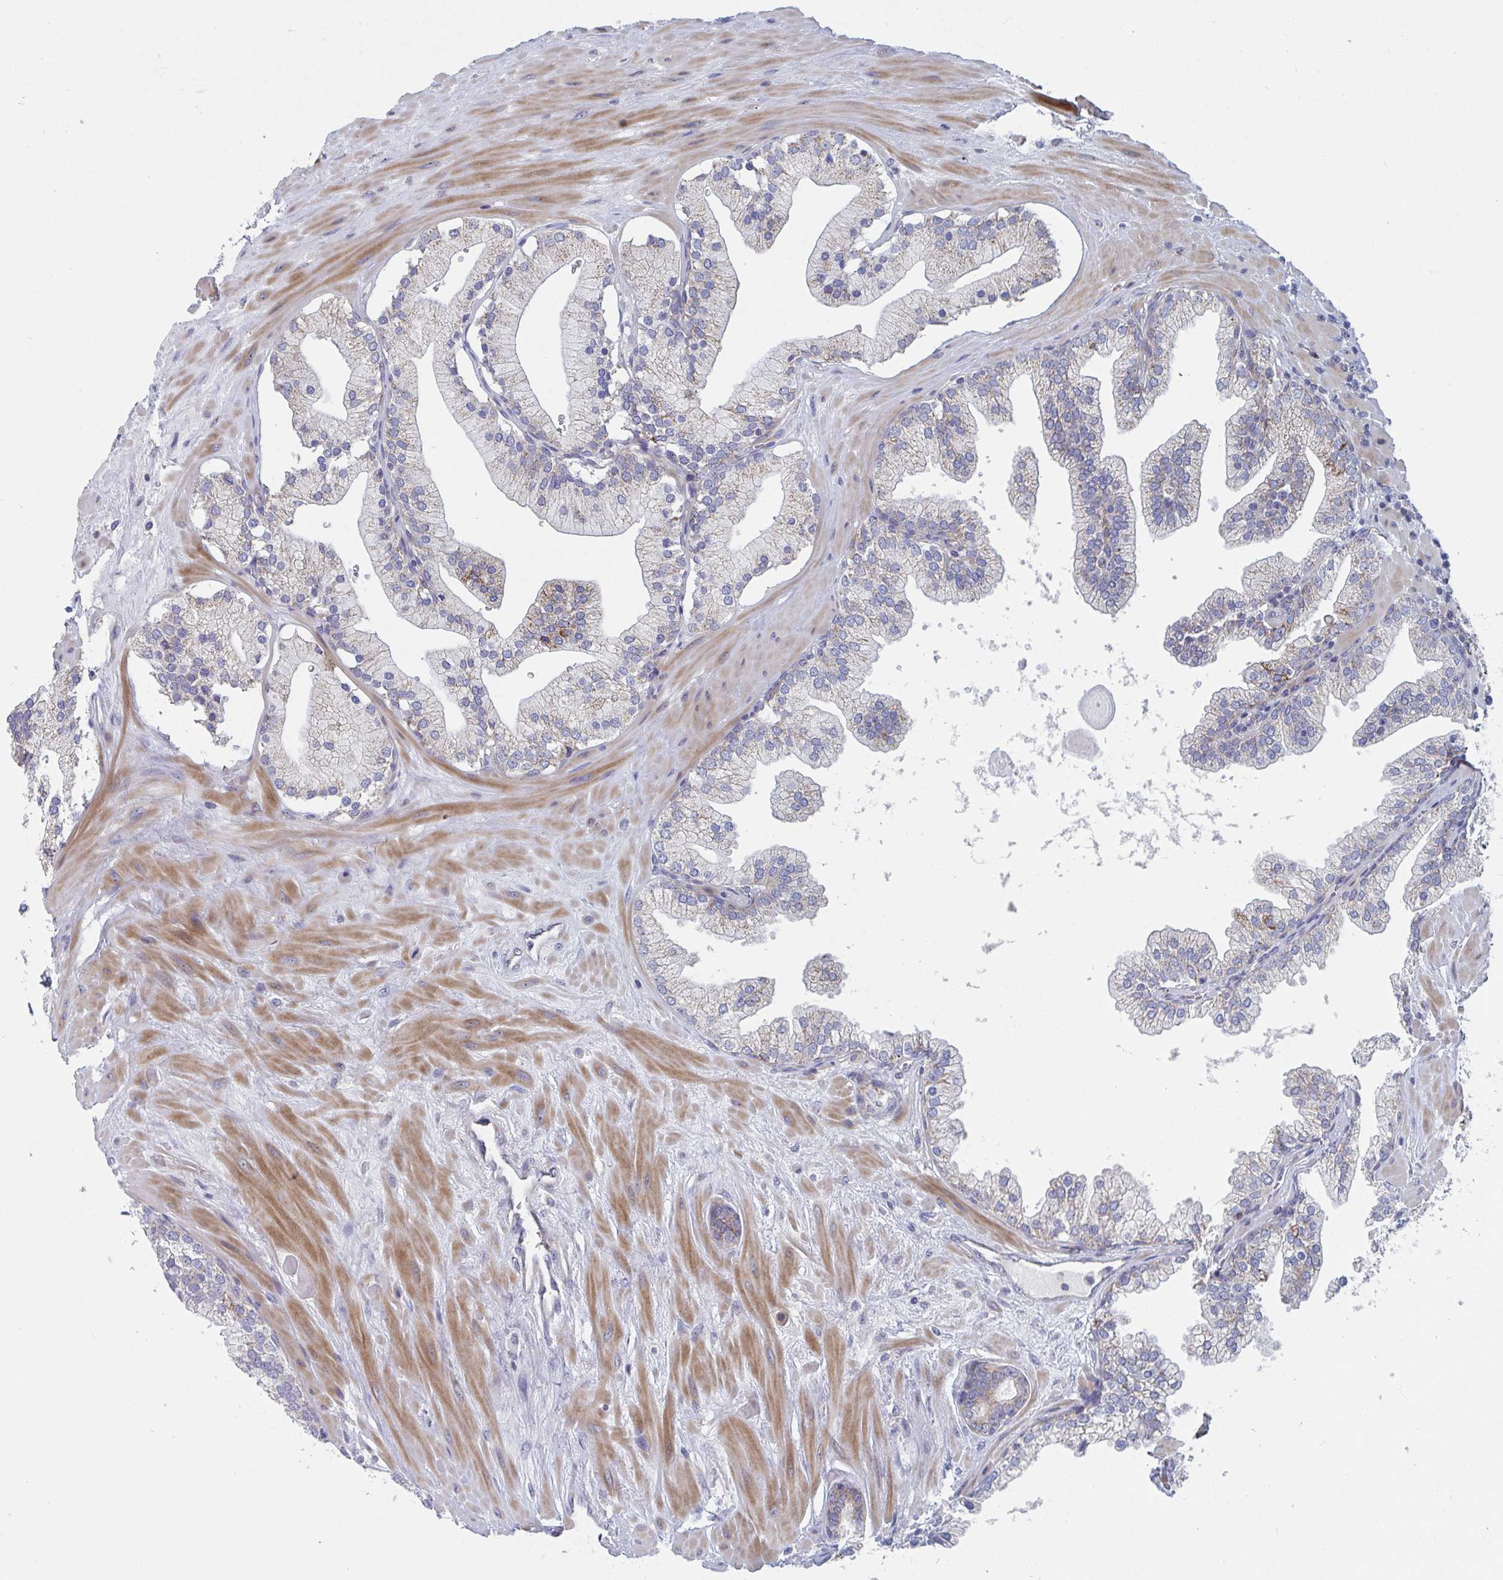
{"staining": {"intensity": "strong", "quantity": "<25%", "location": "cytoplasmic/membranous"}, "tissue": "prostate", "cell_type": "Glandular cells", "image_type": "normal", "snomed": [{"axis": "morphology", "description": "Normal tissue, NOS"}, {"axis": "topography", "description": "Prostate"}, {"axis": "topography", "description": "Peripheral nerve tissue"}], "caption": "This micrograph demonstrates IHC staining of benign human prostate, with medium strong cytoplasmic/membranous expression in approximately <25% of glandular cells.", "gene": "MRPL53", "patient": {"sex": "male", "age": 61}}